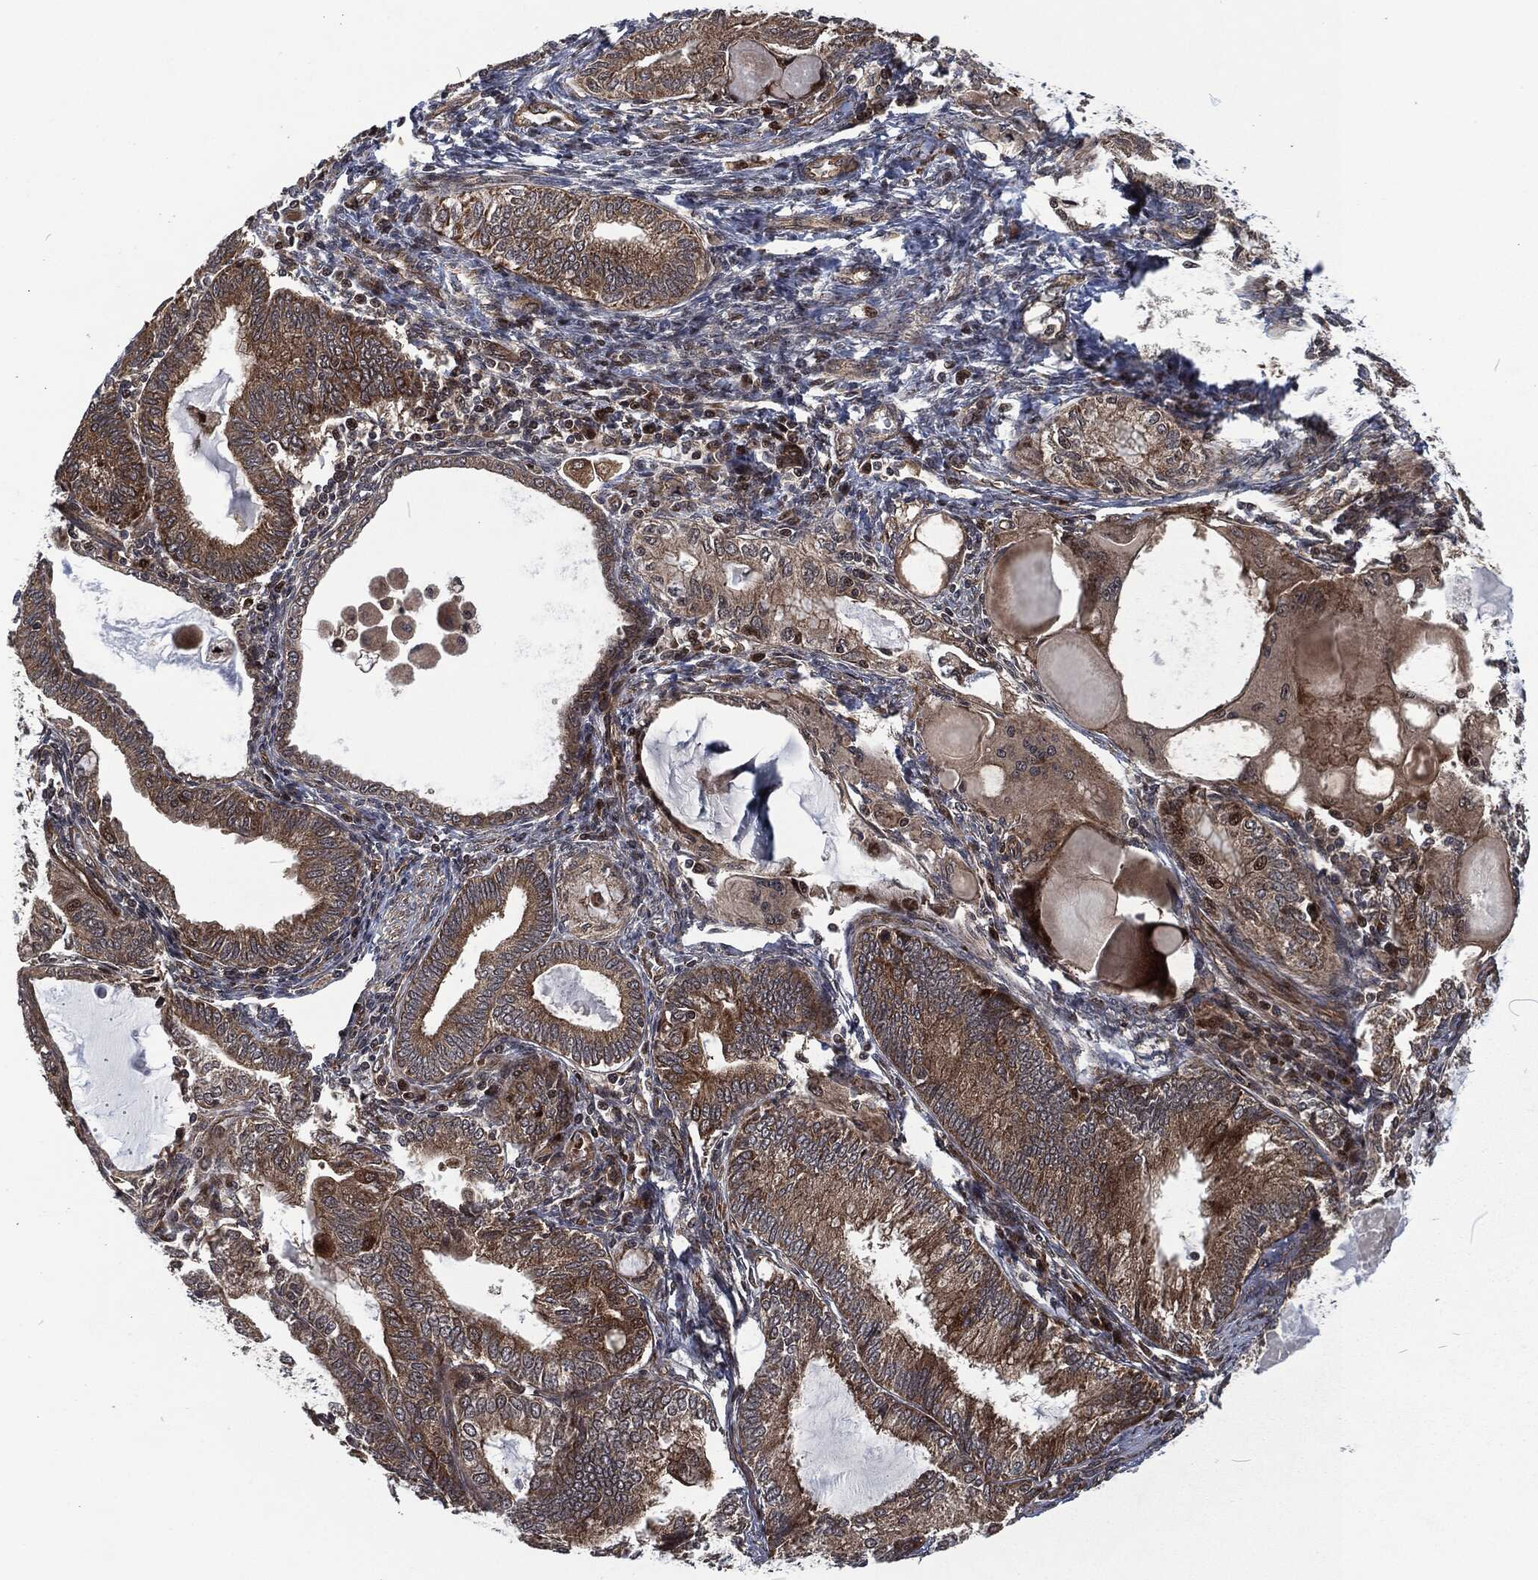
{"staining": {"intensity": "moderate", "quantity": "25%-75%", "location": "cytoplasmic/membranous"}, "tissue": "endometrial cancer", "cell_type": "Tumor cells", "image_type": "cancer", "snomed": [{"axis": "morphology", "description": "Adenocarcinoma, NOS"}, {"axis": "topography", "description": "Endometrium"}], "caption": "A brown stain labels moderate cytoplasmic/membranous staining of a protein in human adenocarcinoma (endometrial) tumor cells.", "gene": "CMPK2", "patient": {"sex": "female", "age": 86}}